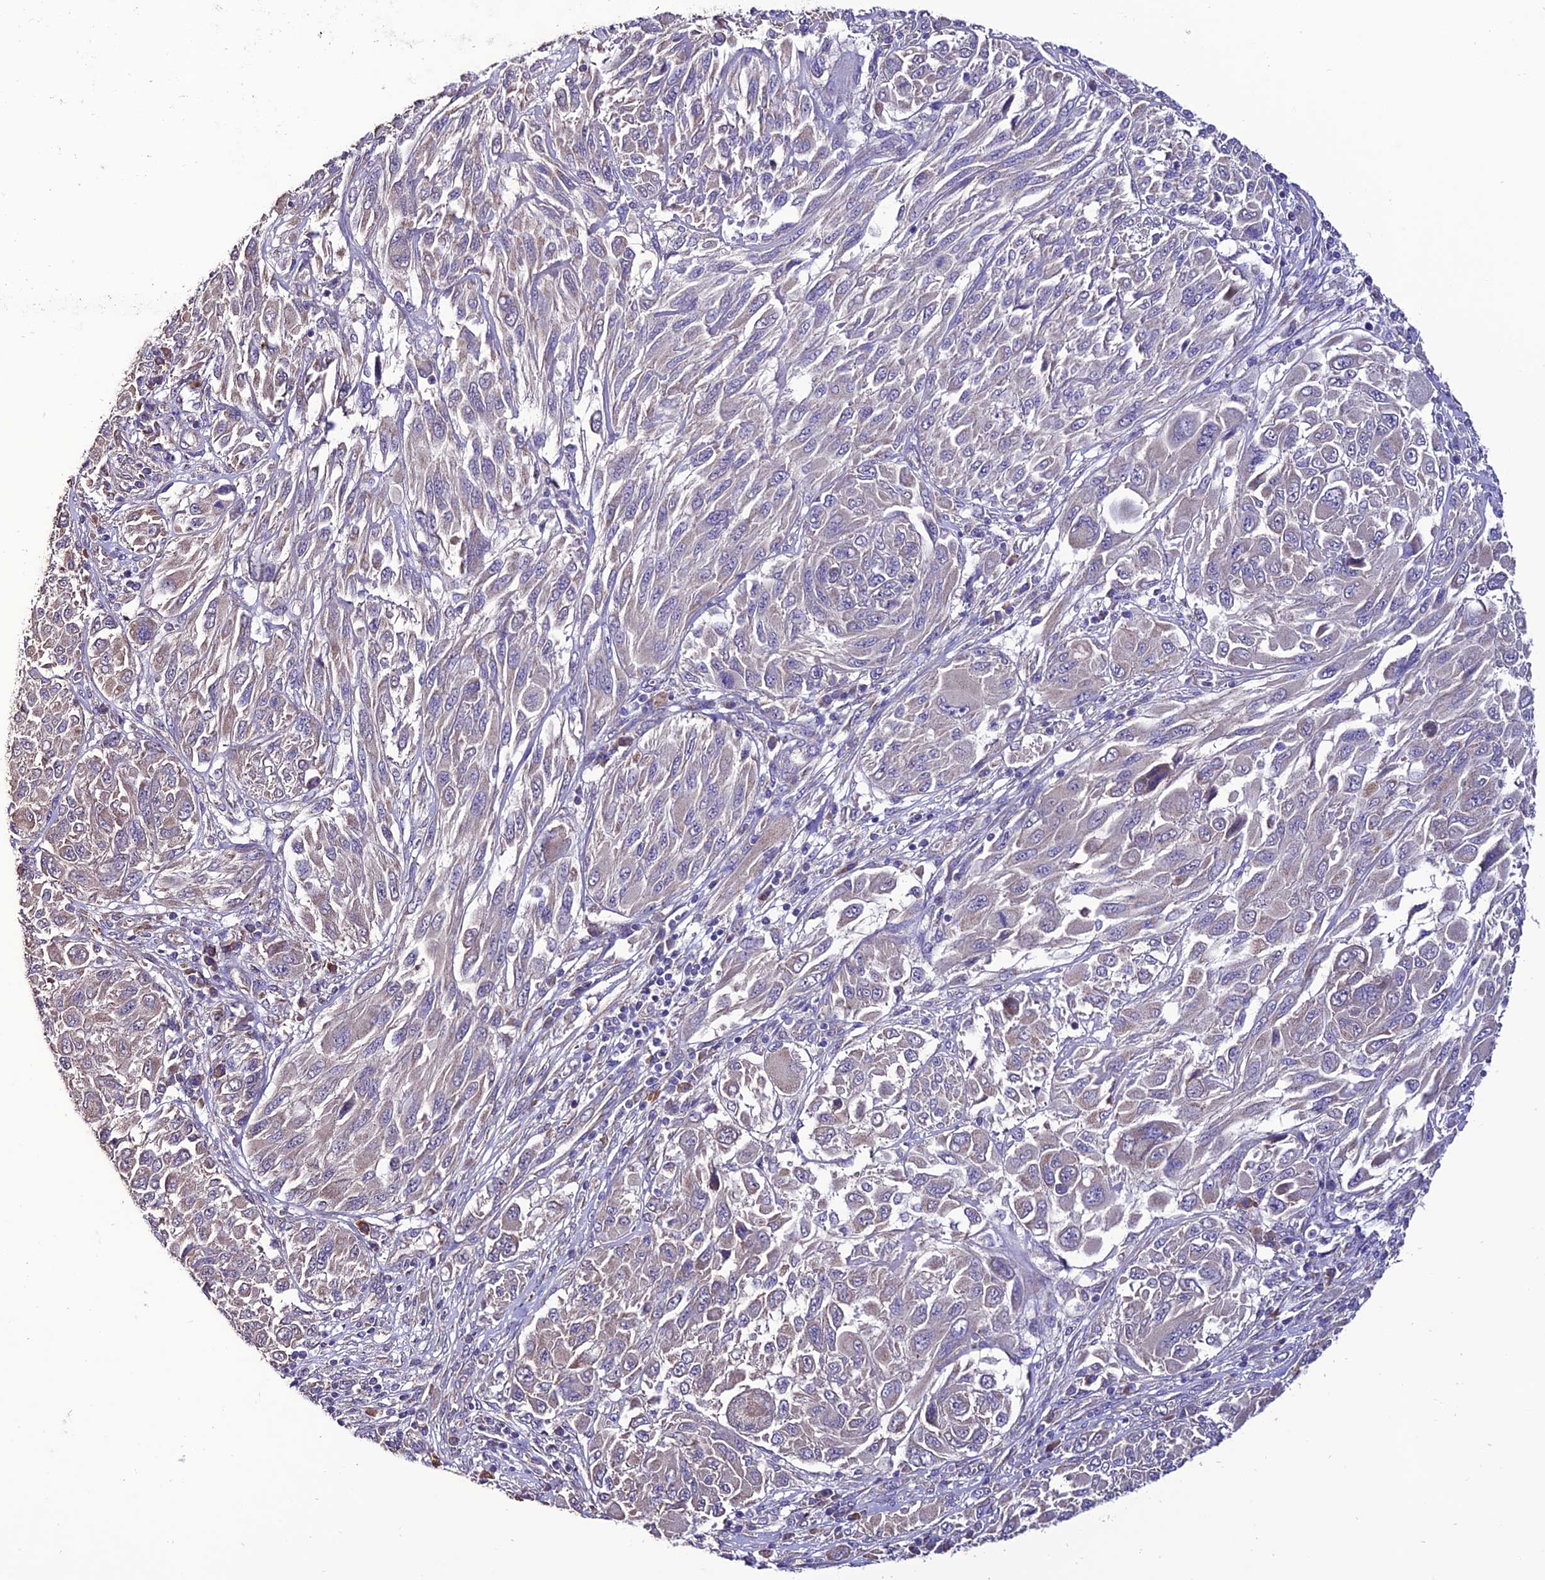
{"staining": {"intensity": "negative", "quantity": "none", "location": "none"}, "tissue": "melanoma", "cell_type": "Tumor cells", "image_type": "cancer", "snomed": [{"axis": "morphology", "description": "Malignant melanoma, NOS"}, {"axis": "topography", "description": "Skin"}], "caption": "Tumor cells are negative for brown protein staining in melanoma.", "gene": "HOGA1", "patient": {"sex": "female", "age": 91}}